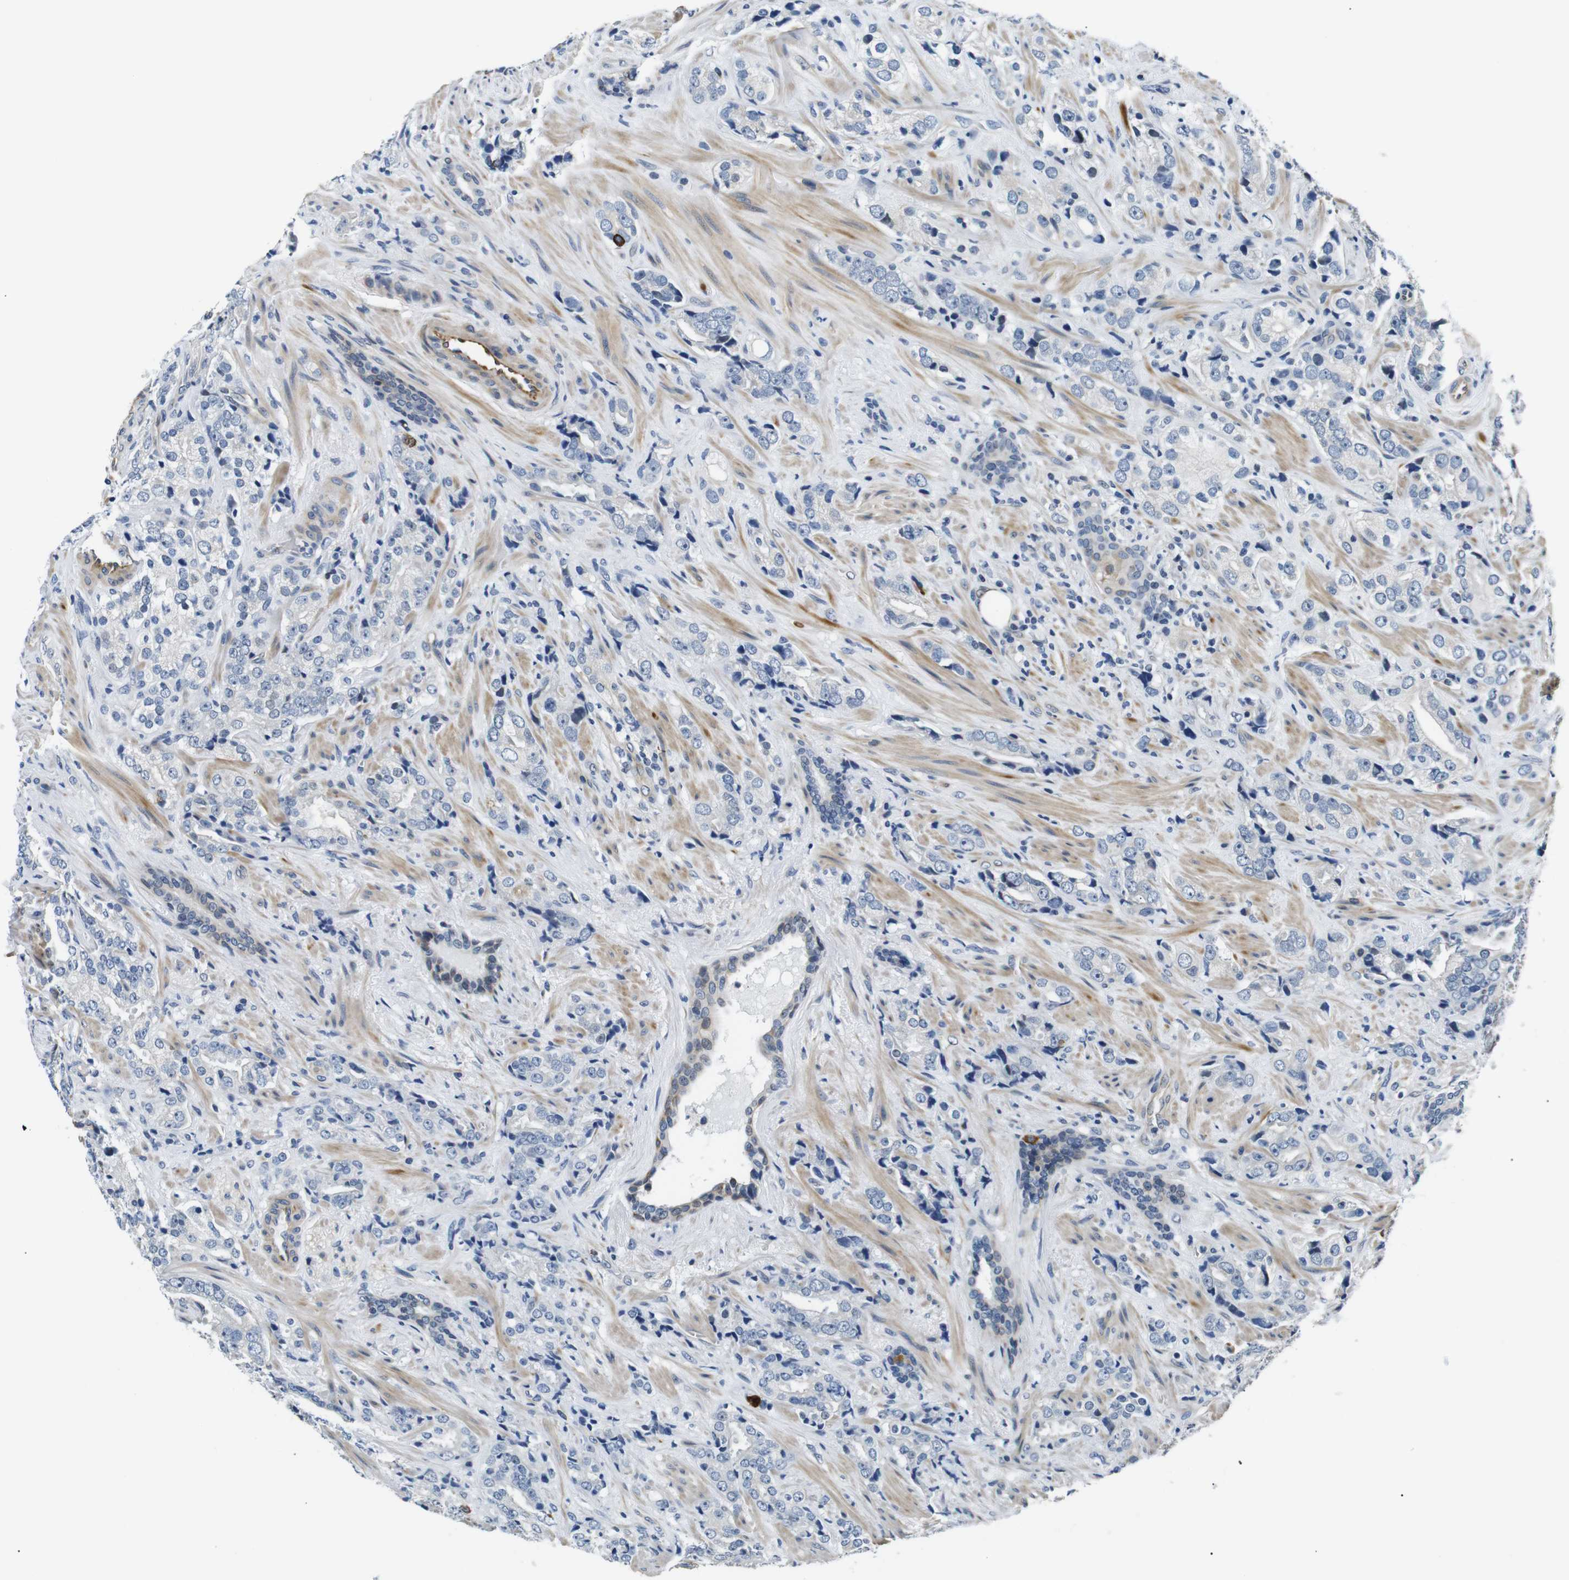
{"staining": {"intensity": "negative", "quantity": "none", "location": "none"}, "tissue": "prostate cancer", "cell_type": "Tumor cells", "image_type": "cancer", "snomed": [{"axis": "morphology", "description": "Adenocarcinoma, High grade"}, {"axis": "topography", "description": "Prostate"}], "caption": "Immunohistochemical staining of adenocarcinoma (high-grade) (prostate) shows no significant expression in tumor cells. Nuclei are stained in blue.", "gene": "TAFA1", "patient": {"sex": "male", "age": 71}}